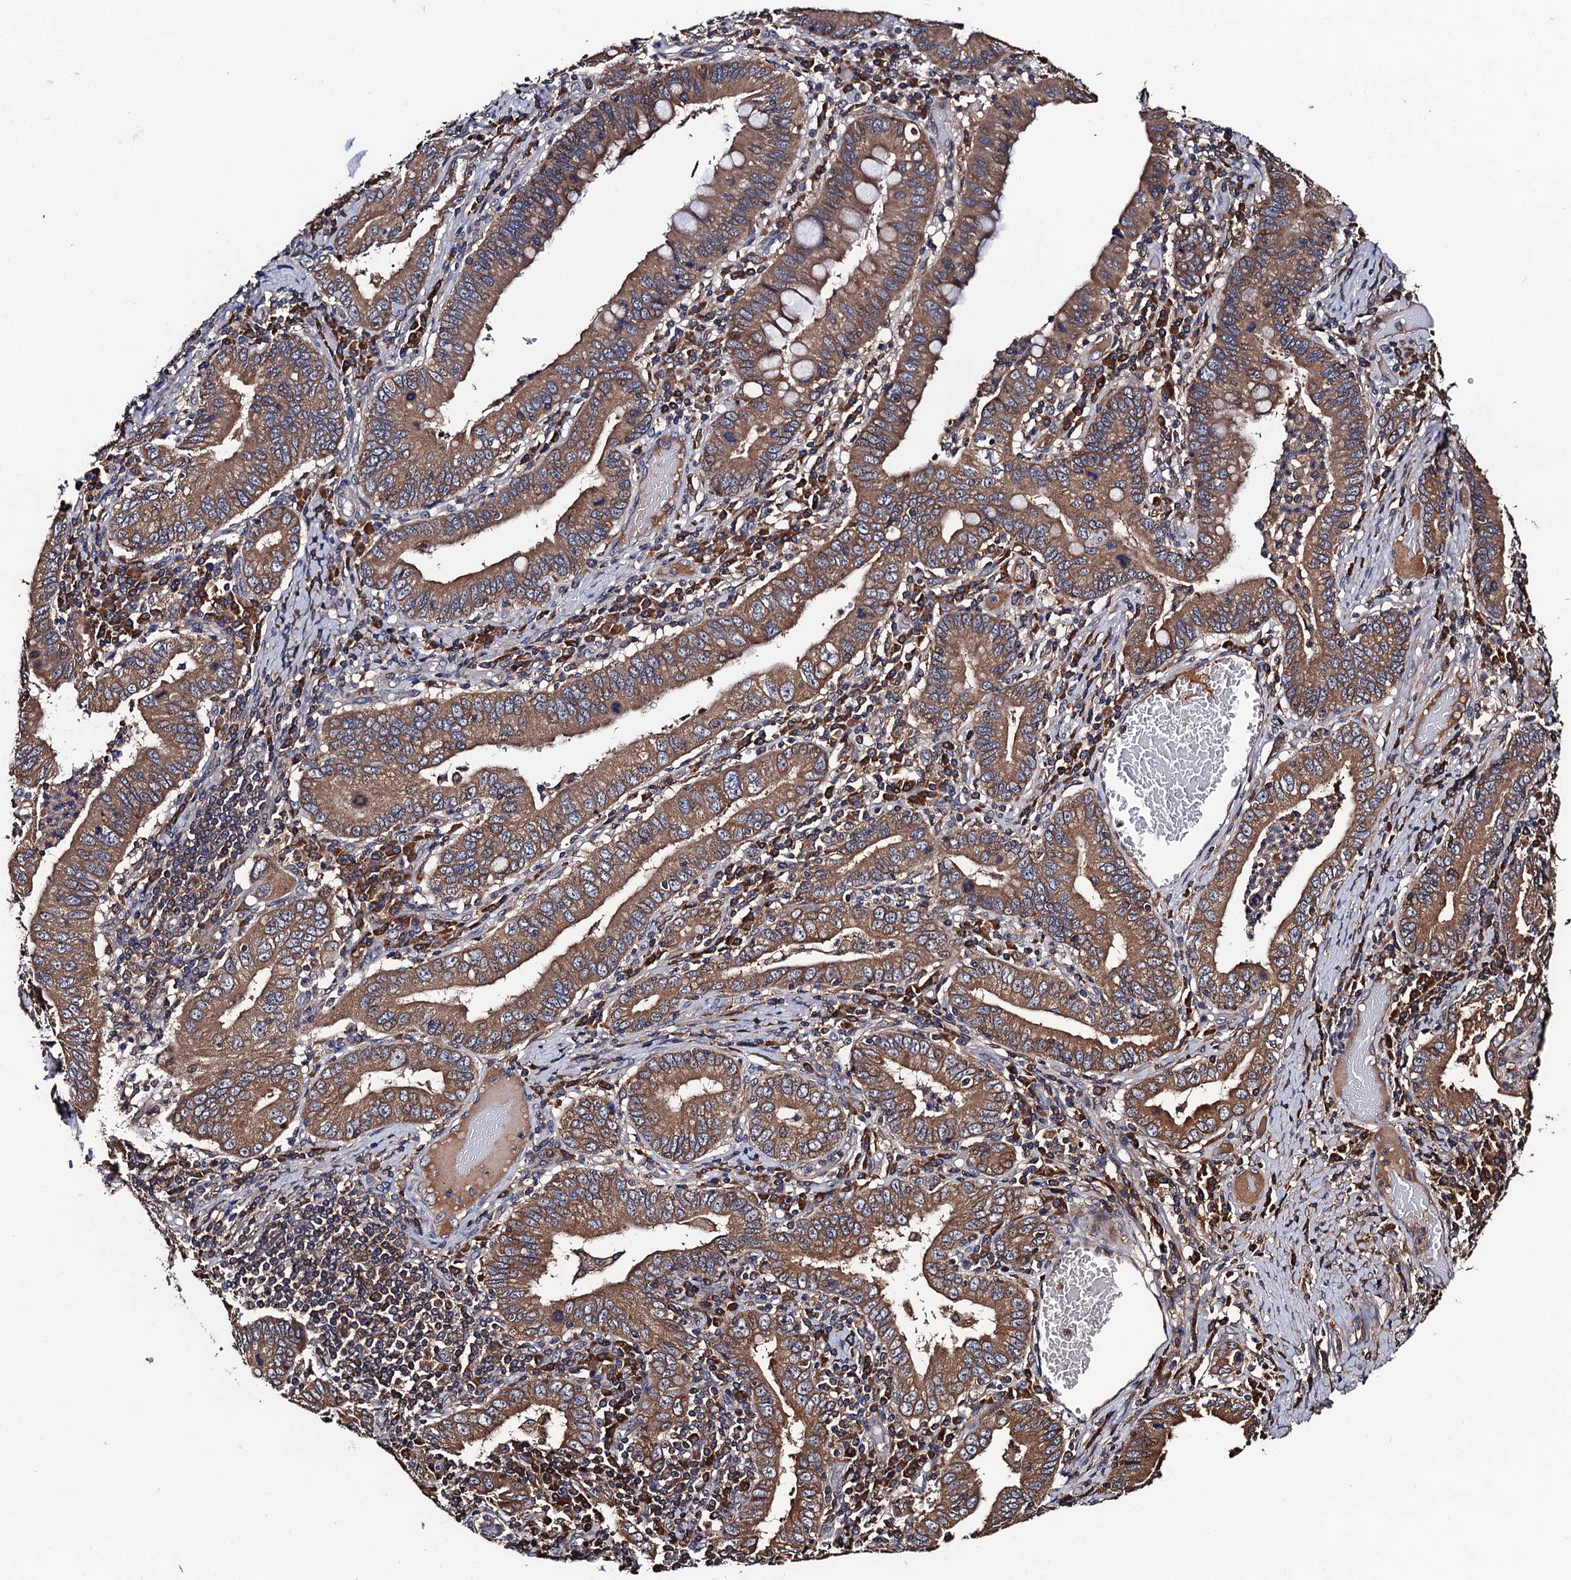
{"staining": {"intensity": "moderate", "quantity": ">75%", "location": "cytoplasmic/membranous"}, "tissue": "stomach cancer", "cell_type": "Tumor cells", "image_type": "cancer", "snomed": [{"axis": "morphology", "description": "Normal tissue, NOS"}, {"axis": "morphology", "description": "Adenocarcinoma, NOS"}, {"axis": "topography", "description": "Esophagus"}, {"axis": "topography", "description": "Stomach, upper"}, {"axis": "topography", "description": "Peripheral nerve tissue"}], "caption": "A brown stain shows moderate cytoplasmic/membranous expression of a protein in human adenocarcinoma (stomach) tumor cells.", "gene": "RGS11", "patient": {"sex": "male", "age": 62}}